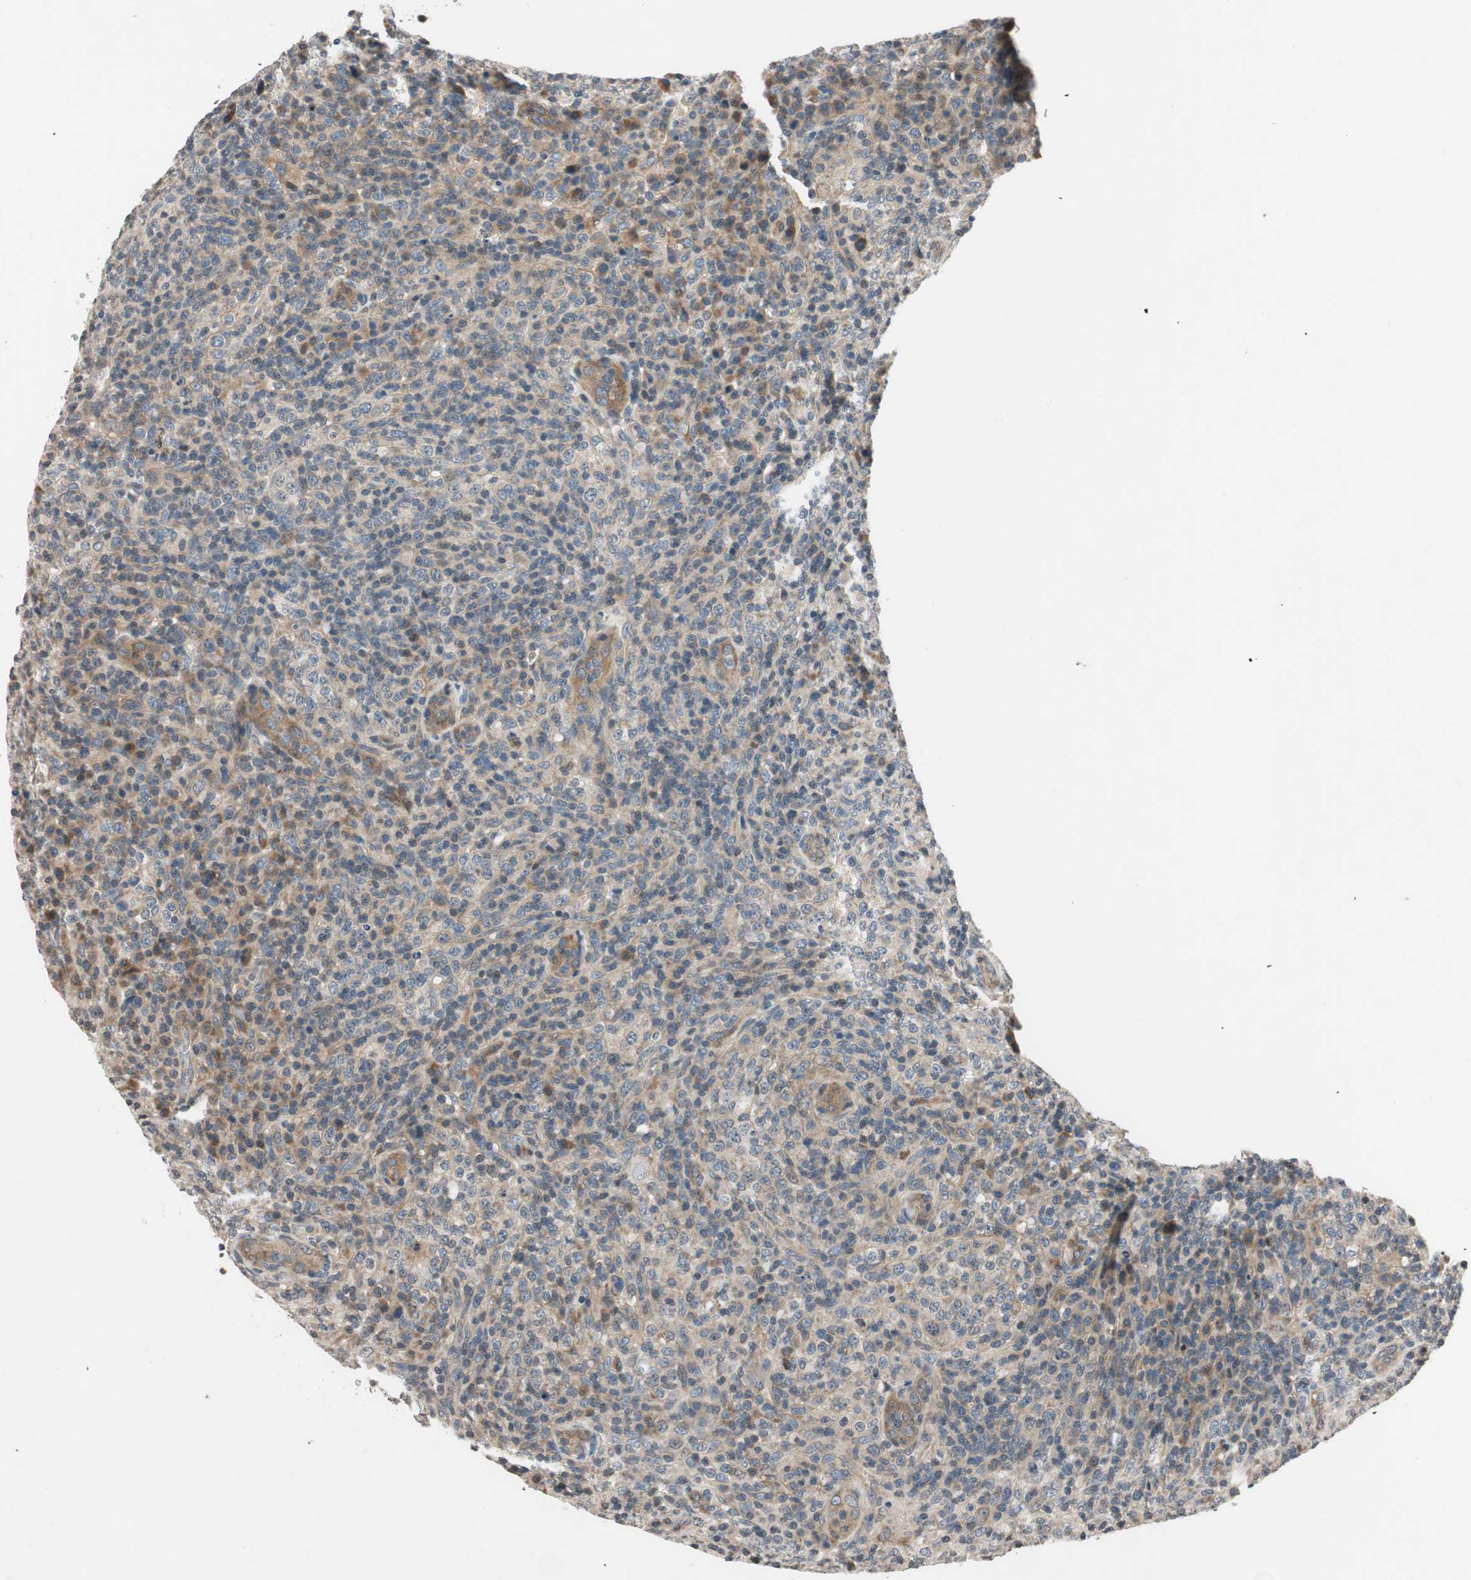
{"staining": {"intensity": "weak", "quantity": ">75%", "location": "cytoplasmic/membranous"}, "tissue": "lymphoma", "cell_type": "Tumor cells", "image_type": "cancer", "snomed": [{"axis": "morphology", "description": "Malignant lymphoma, non-Hodgkin's type, High grade"}, {"axis": "topography", "description": "Lymph node"}], "caption": "Weak cytoplasmic/membranous positivity is present in approximately >75% of tumor cells in malignant lymphoma, non-Hodgkin's type (high-grade).", "gene": "GCLM", "patient": {"sex": "female", "age": 76}}